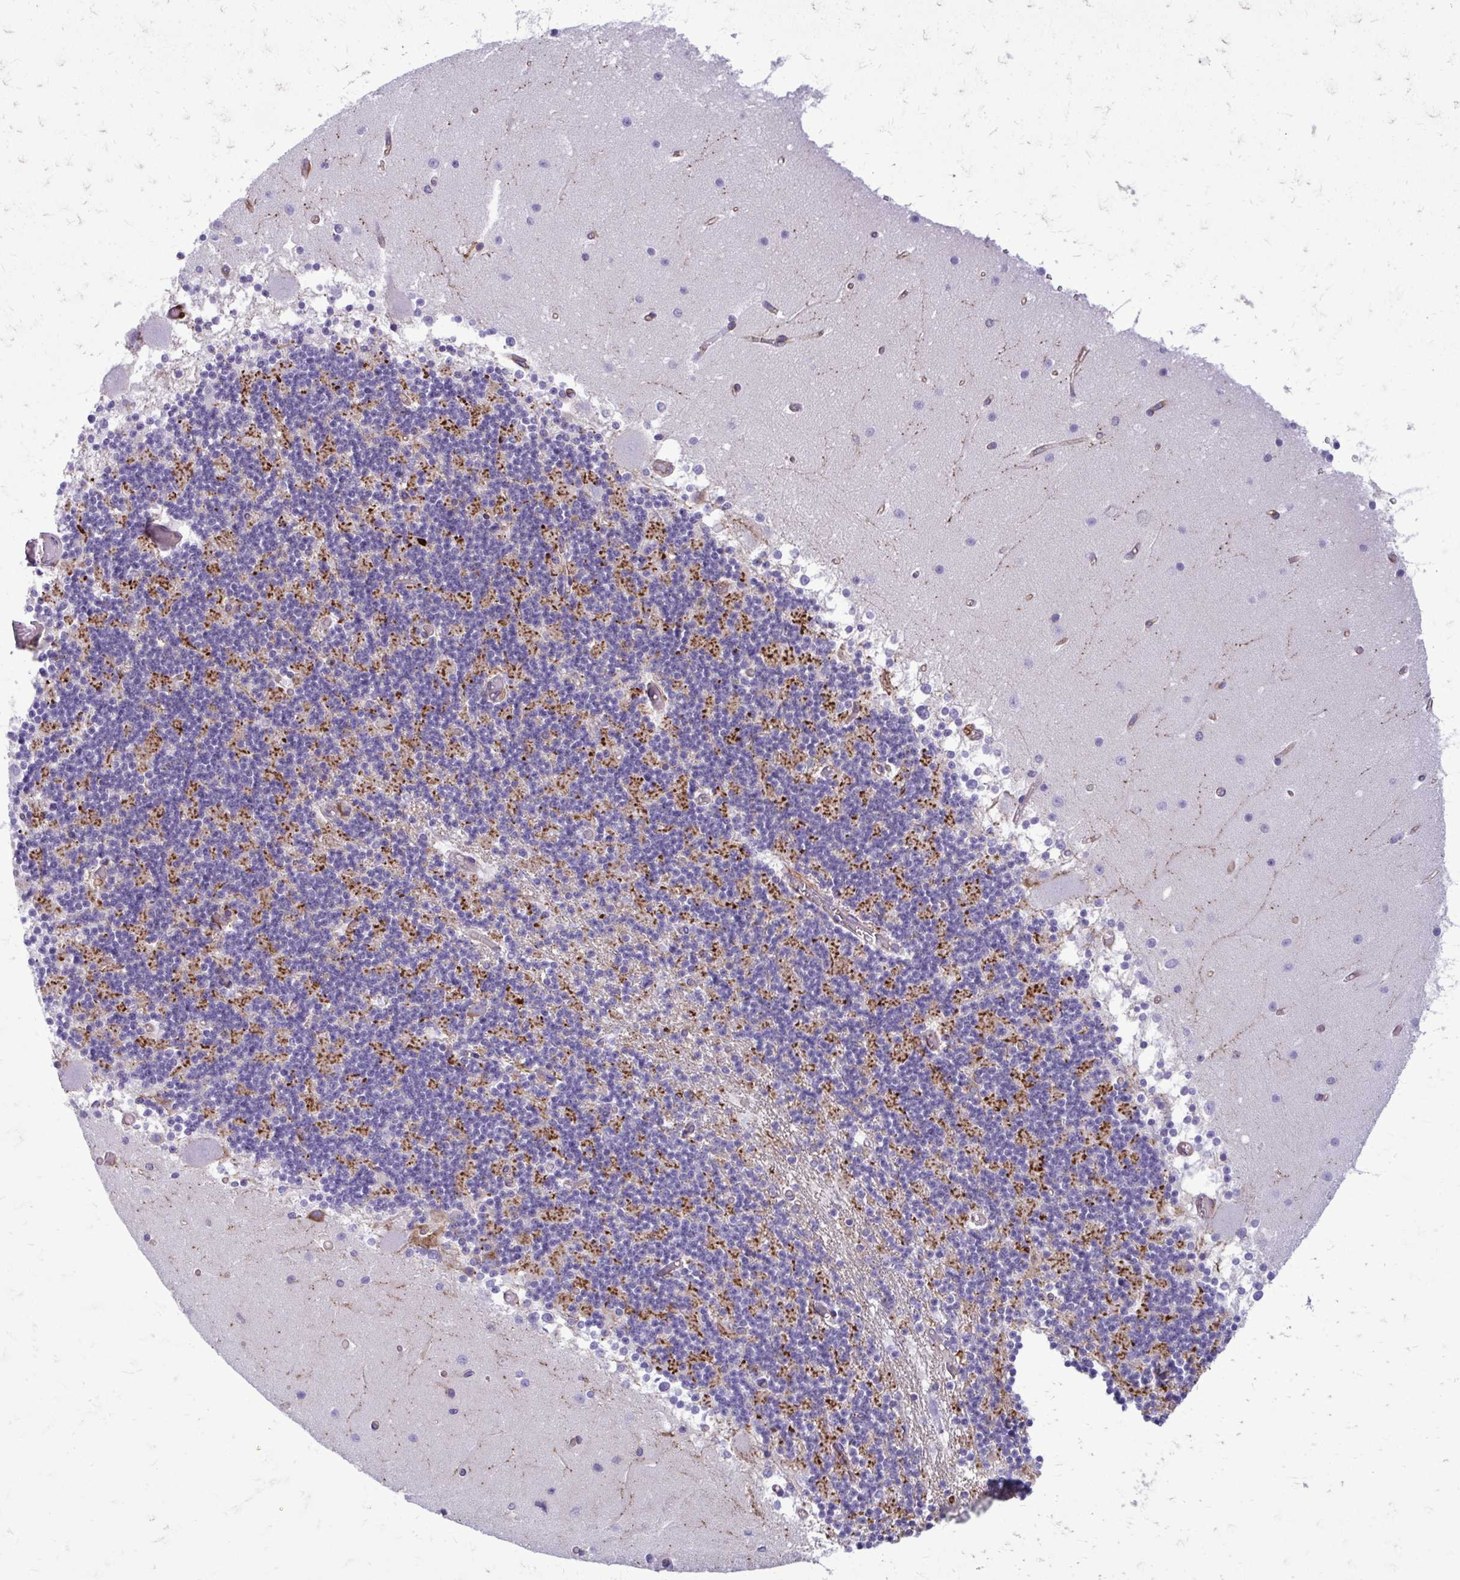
{"staining": {"intensity": "moderate", "quantity": "25%-75%", "location": "cytoplasmic/membranous"}, "tissue": "cerebellum", "cell_type": "Cells in granular layer", "image_type": "normal", "snomed": [{"axis": "morphology", "description": "Normal tissue, NOS"}, {"axis": "topography", "description": "Cerebellum"}], "caption": "The histopathology image shows immunohistochemical staining of benign cerebellum. There is moderate cytoplasmic/membranous positivity is present in about 25%-75% of cells in granular layer. The protein of interest is stained brown, and the nuclei are stained in blue (DAB (3,3'-diaminobenzidine) IHC with brightfield microscopy, high magnification).", "gene": "CLTA", "patient": {"sex": "female", "age": 28}}